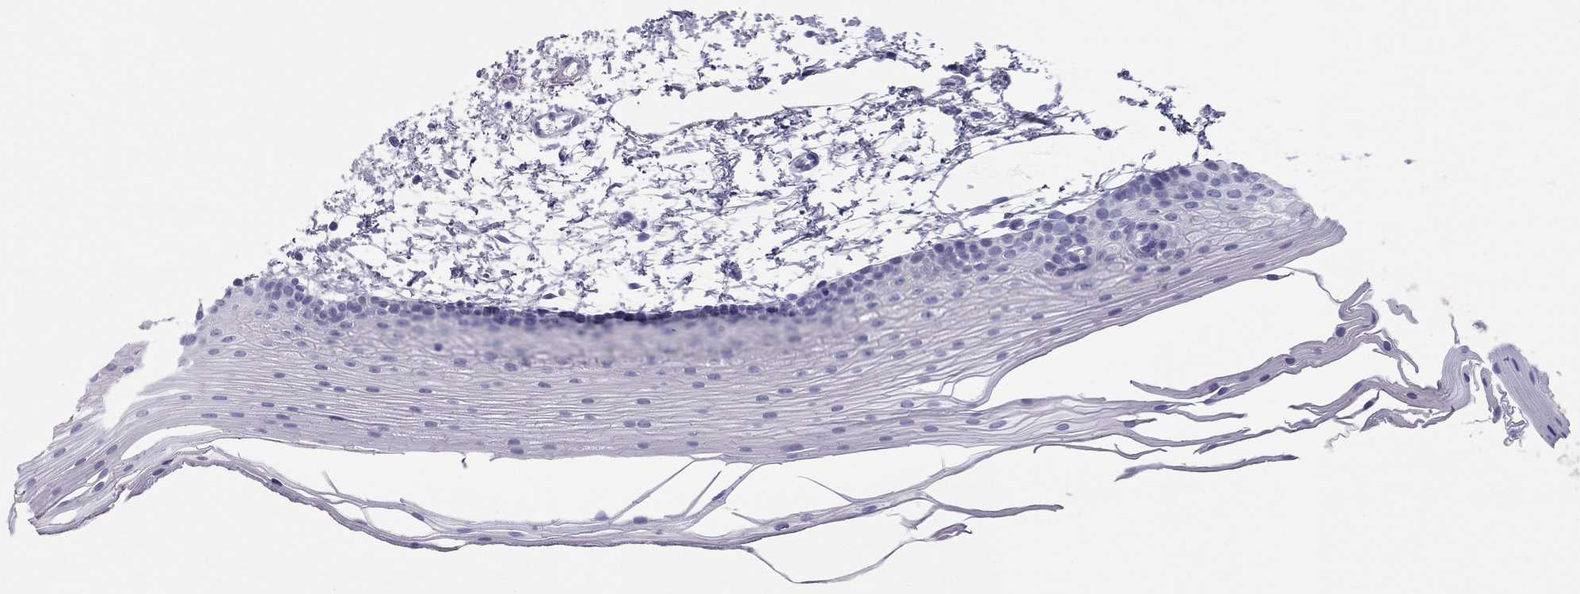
{"staining": {"intensity": "negative", "quantity": "none", "location": "none"}, "tissue": "oral mucosa", "cell_type": "Squamous epithelial cells", "image_type": "normal", "snomed": [{"axis": "morphology", "description": "Normal tissue, NOS"}, {"axis": "topography", "description": "Oral tissue"}], "caption": "Immunohistochemical staining of normal oral mucosa displays no significant expression in squamous epithelial cells.", "gene": "TRPM3", "patient": {"sex": "female", "age": 57}}